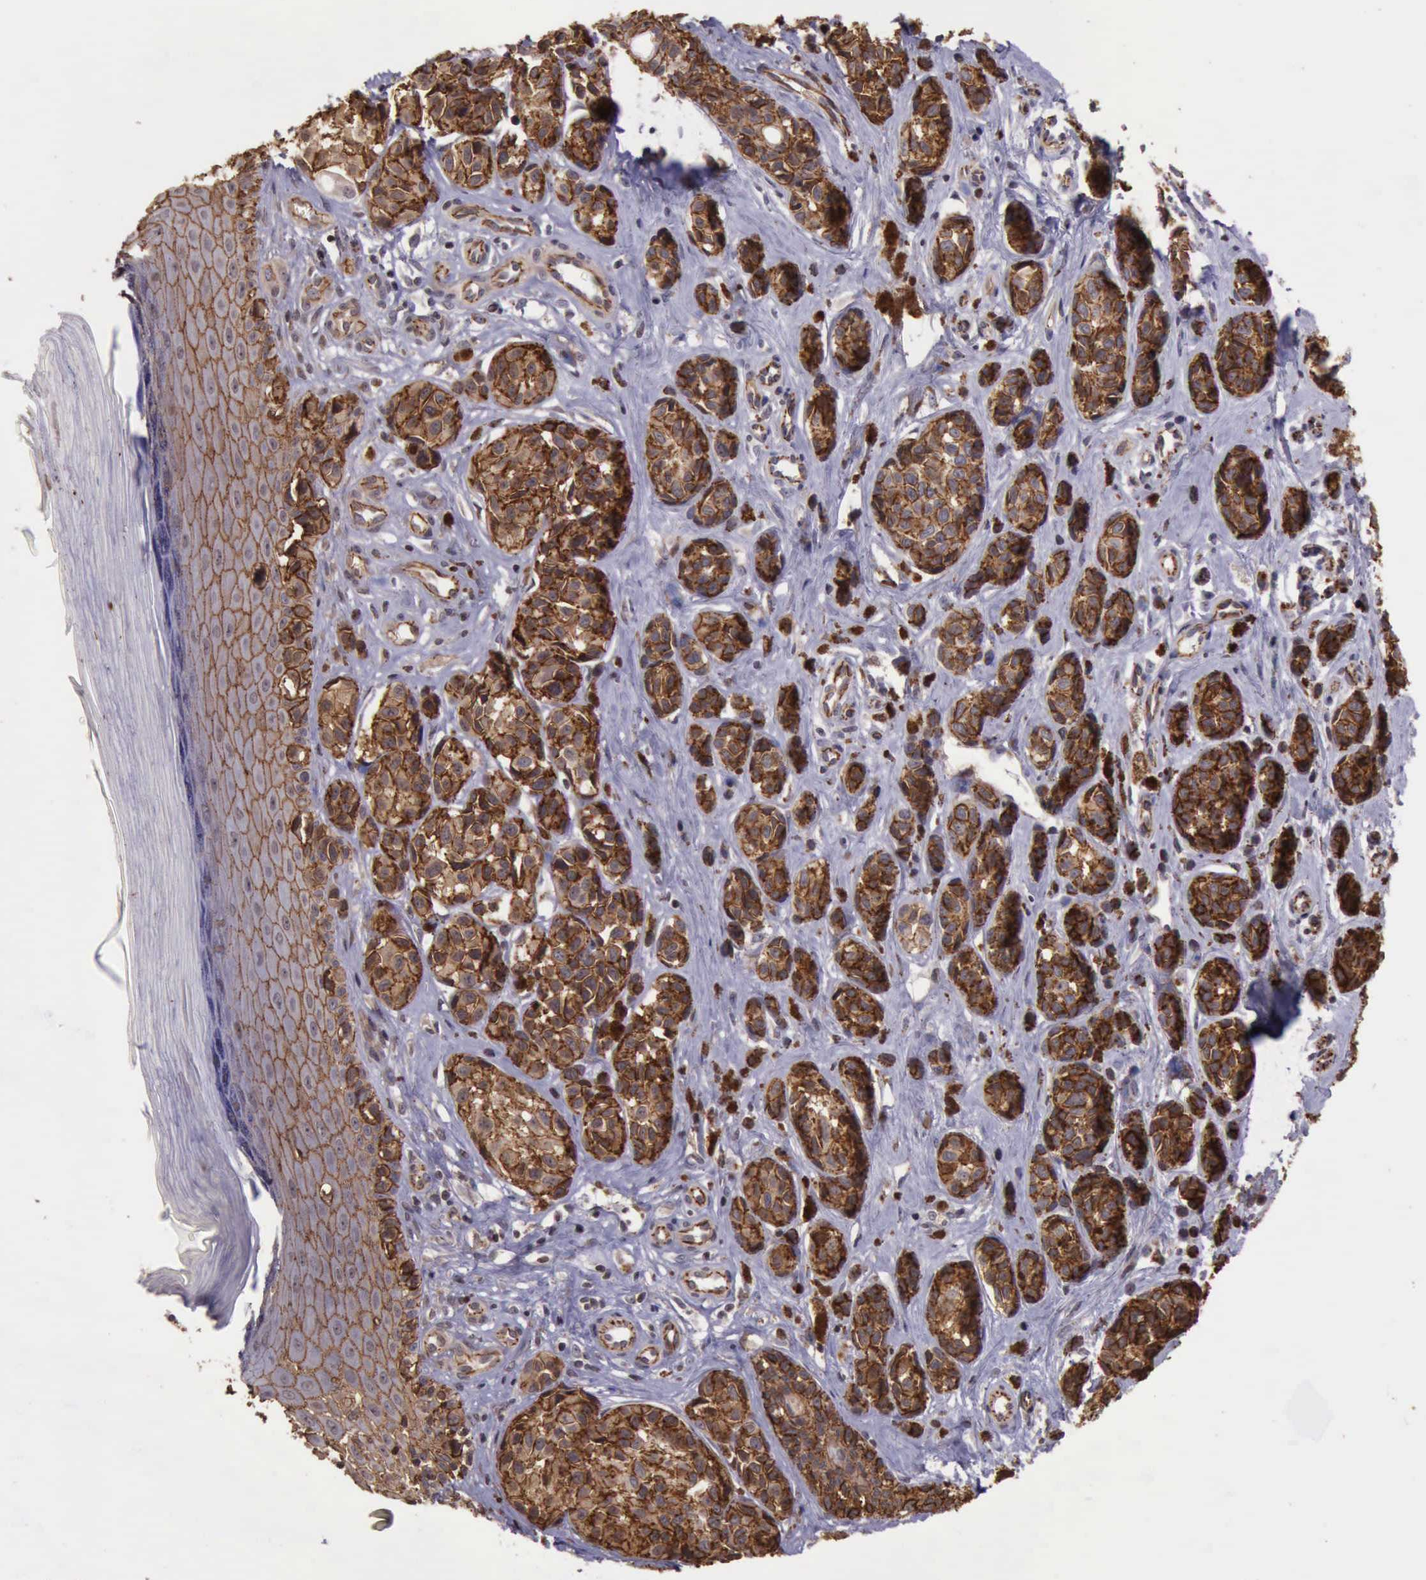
{"staining": {"intensity": "strong", "quantity": ">75%", "location": "cytoplasmic/membranous"}, "tissue": "melanoma", "cell_type": "Tumor cells", "image_type": "cancer", "snomed": [{"axis": "morphology", "description": "Malignant melanoma, NOS"}, {"axis": "topography", "description": "Skin"}], "caption": "A photomicrograph of human malignant melanoma stained for a protein demonstrates strong cytoplasmic/membranous brown staining in tumor cells.", "gene": "CTNNB1", "patient": {"sex": "male", "age": 79}}